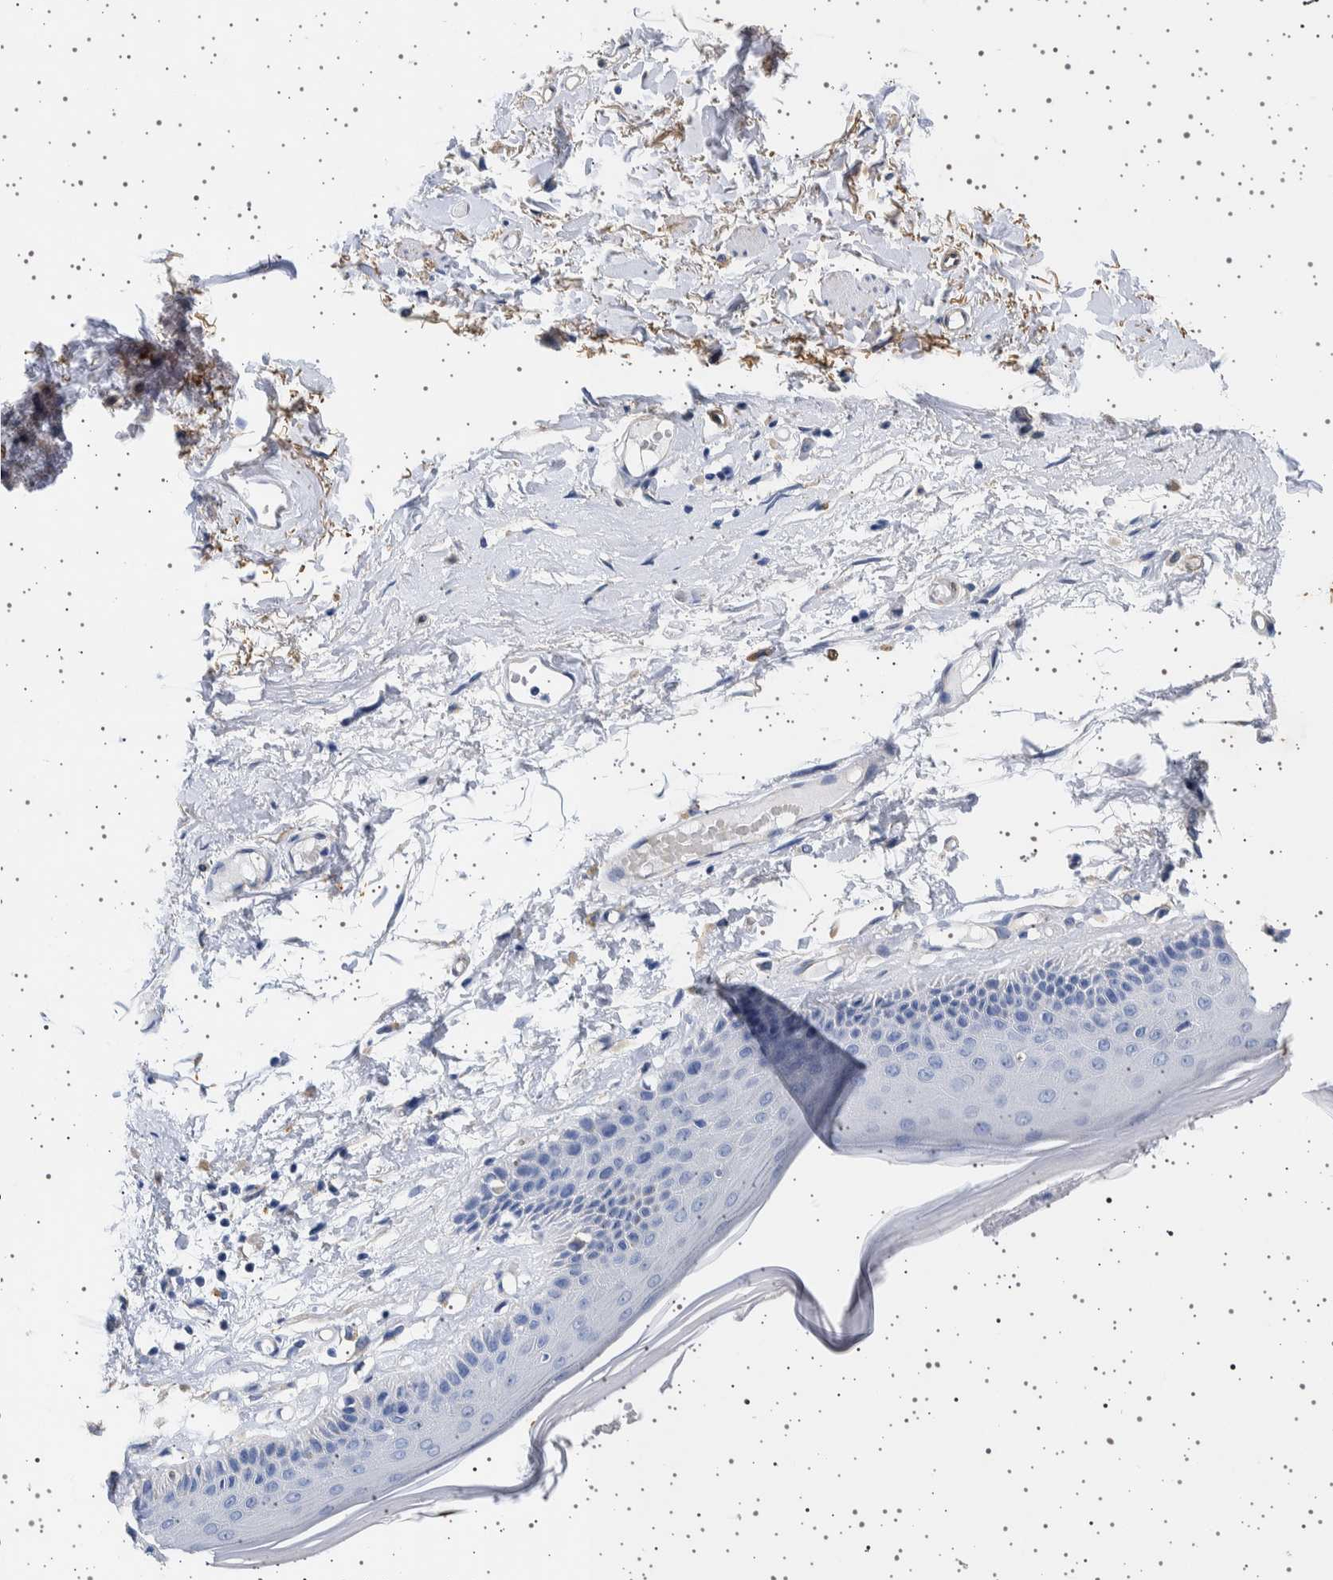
{"staining": {"intensity": "negative", "quantity": "none", "location": "none"}, "tissue": "skin", "cell_type": "Epidermal cells", "image_type": "normal", "snomed": [{"axis": "morphology", "description": "Normal tissue, NOS"}, {"axis": "topography", "description": "Vulva"}], "caption": "The micrograph displays no staining of epidermal cells in normal skin.", "gene": "SEPTIN4", "patient": {"sex": "female", "age": 73}}